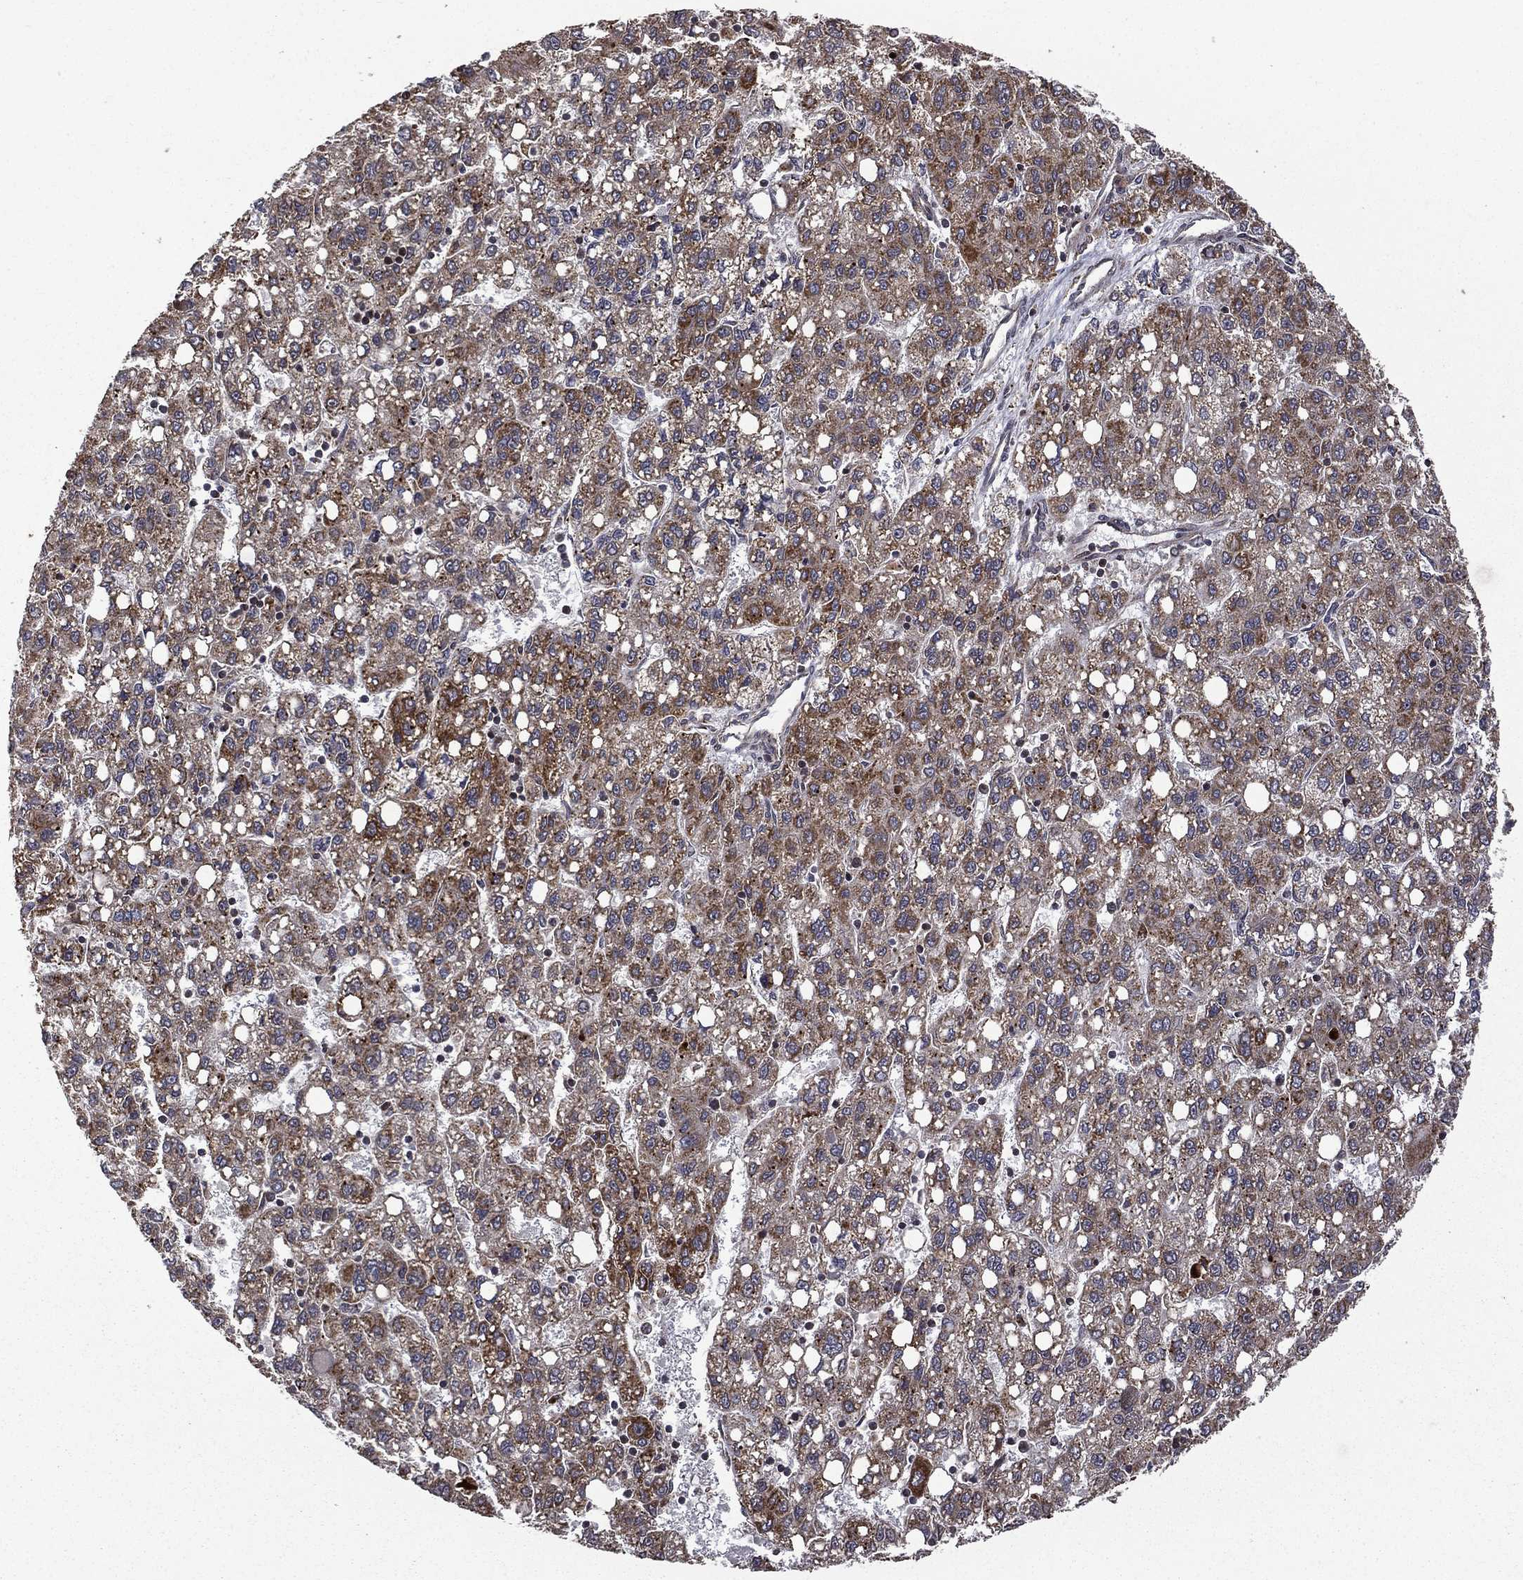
{"staining": {"intensity": "strong", "quantity": "<25%", "location": "cytoplasmic/membranous"}, "tissue": "liver cancer", "cell_type": "Tumor cells", "image_type": "cancer", "snomed": [{"axis": "morphology", "description": "Carcinoma, Hepatocellular, NOS"}, {"axis": "topography", "description": "Liver"}], "caption": "Immunohistochemistry of liver cancer (hepatocellular carcinoma) shows medium levels of strong cytoplasmic/membranous staining in approximately <25% of tumor cells.", "gene": "GIMAP6", "patient": {"sex": "female", "age": 82}}